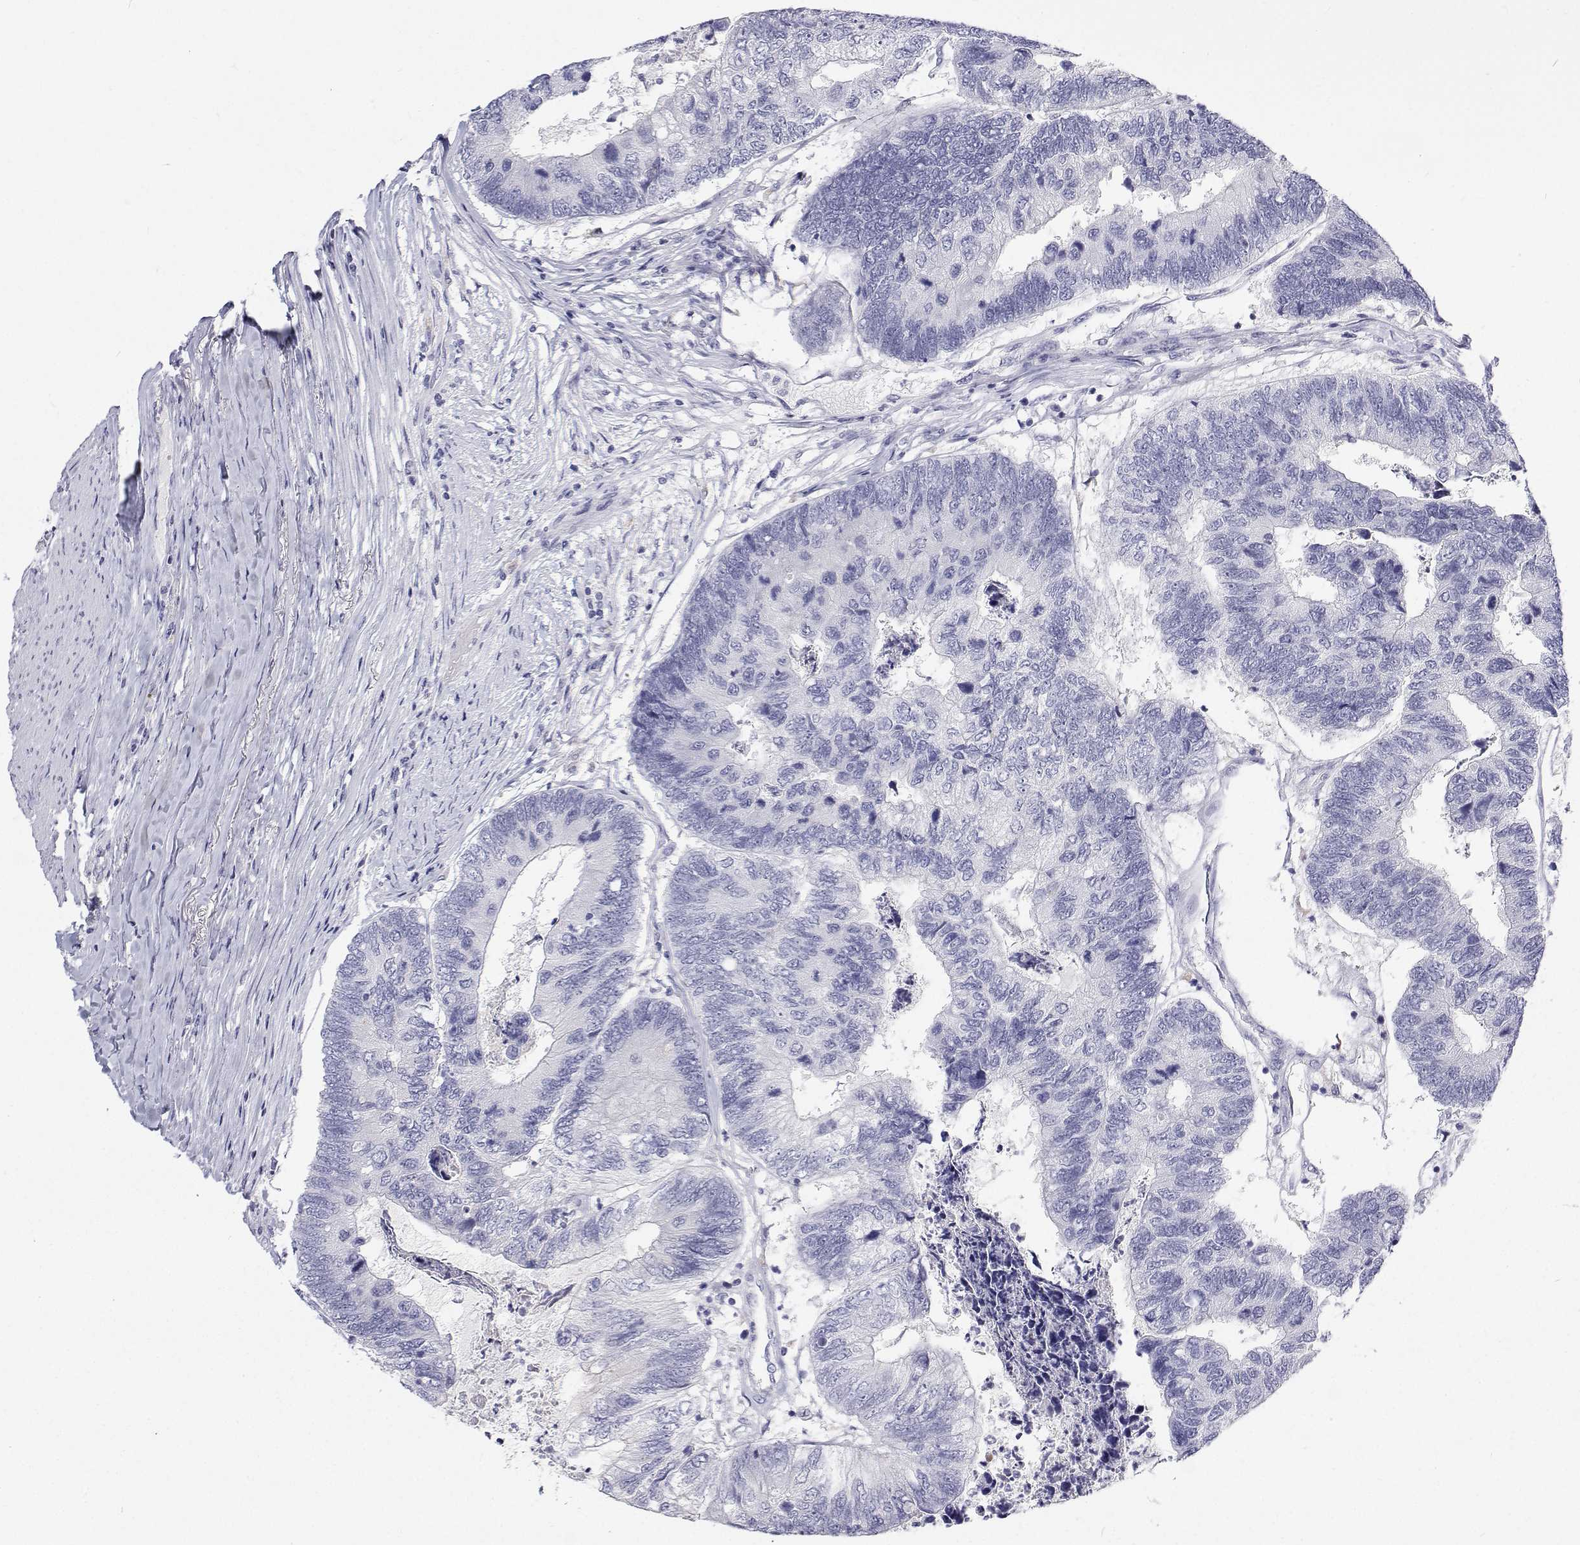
{"staining": {"intensity": "negative", "quantity": "none", "location": "none"}, "tissue": "colorectal cancer", "cell_type": "Tumor cells", "image_type": "cancer", "snomed": [{"axis": "morphology", "description": "Adenocarcinoma, NOS"}, {"axis": "topography", "description": "Colon"}], "caption": "Immunohistochemical staining of colorectal adenocarcinoma demonstrates no significant expression in tumor cells.", "gene": "NCR2", "patient": {"sex": "female", "age": 67}}